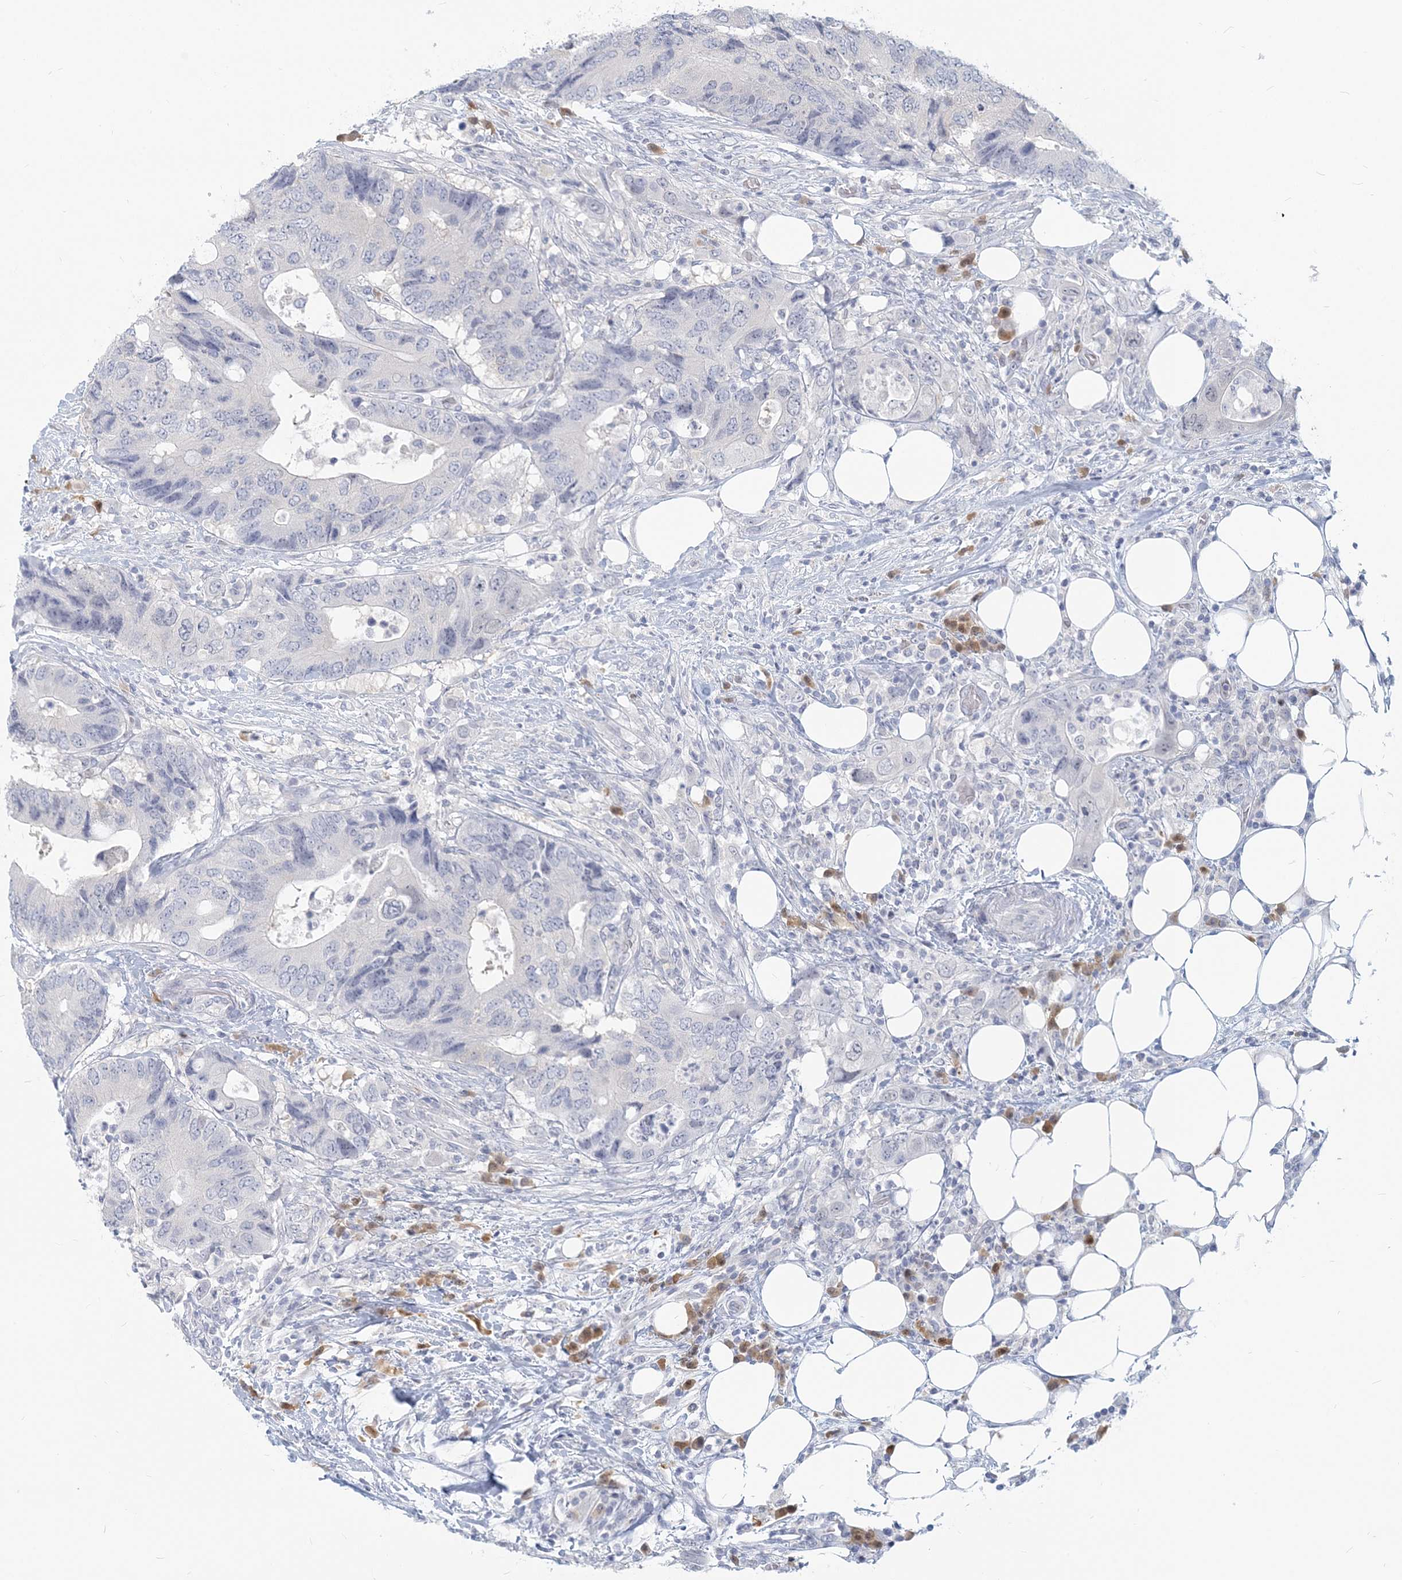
{"staining": {"intensity": "negative", "quantity": "none", "location": "none"}, "tissue": "colorectal cancer", "cell_type": "Tumor cells", "image_type": "cancer", "snomed": [{"axis": "morphology", "description": "Adenocarcinoma, NOS"}, {"axis": "topography", "description": "Colon"}], "caption": "Tumor cells are negative for brown protein staining in colorectal cancer (adenocarcinoma).", "gene": "GMPPA", "patient": {"sex": "male", "age": 71}}